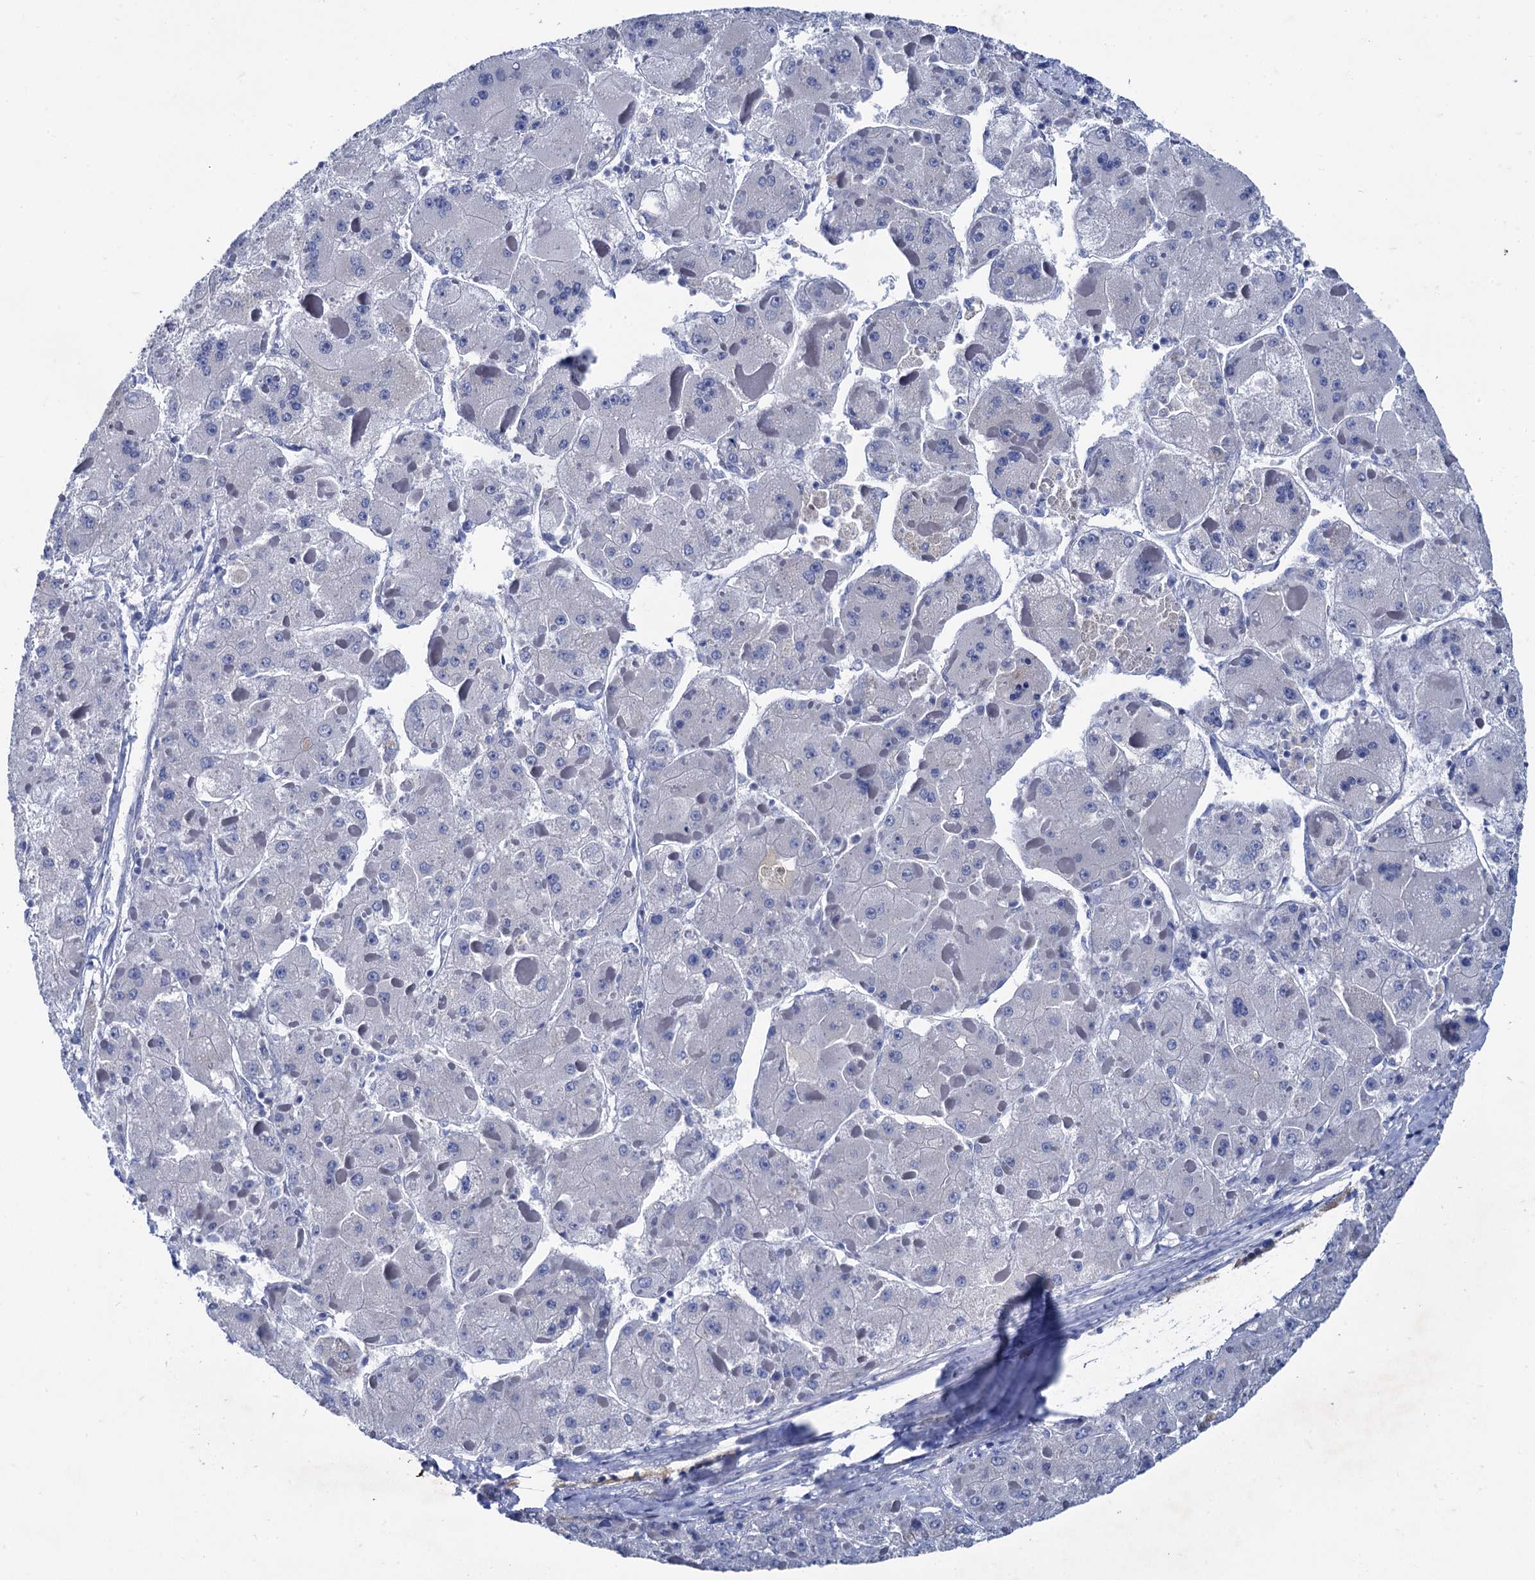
{"staining": {"intensity": "negative", "quantity": "none", "location": "none"}, "tissue": "liver cancer", "cell_type": "Tumor cells", "image_type": "cancer", "snomed": [{"axis": "morphology", "description": "Carcinoma, Hepatocellular, NOS"}, {"axis": "topography", "description": "Liver"}], "caption": "An IHC photomicrograph of liver cancer is shown. There is no staining in tumor cells of liver cancer.", "gene": "TMEM72", "patient": {"sex": "female", "age": 73}}